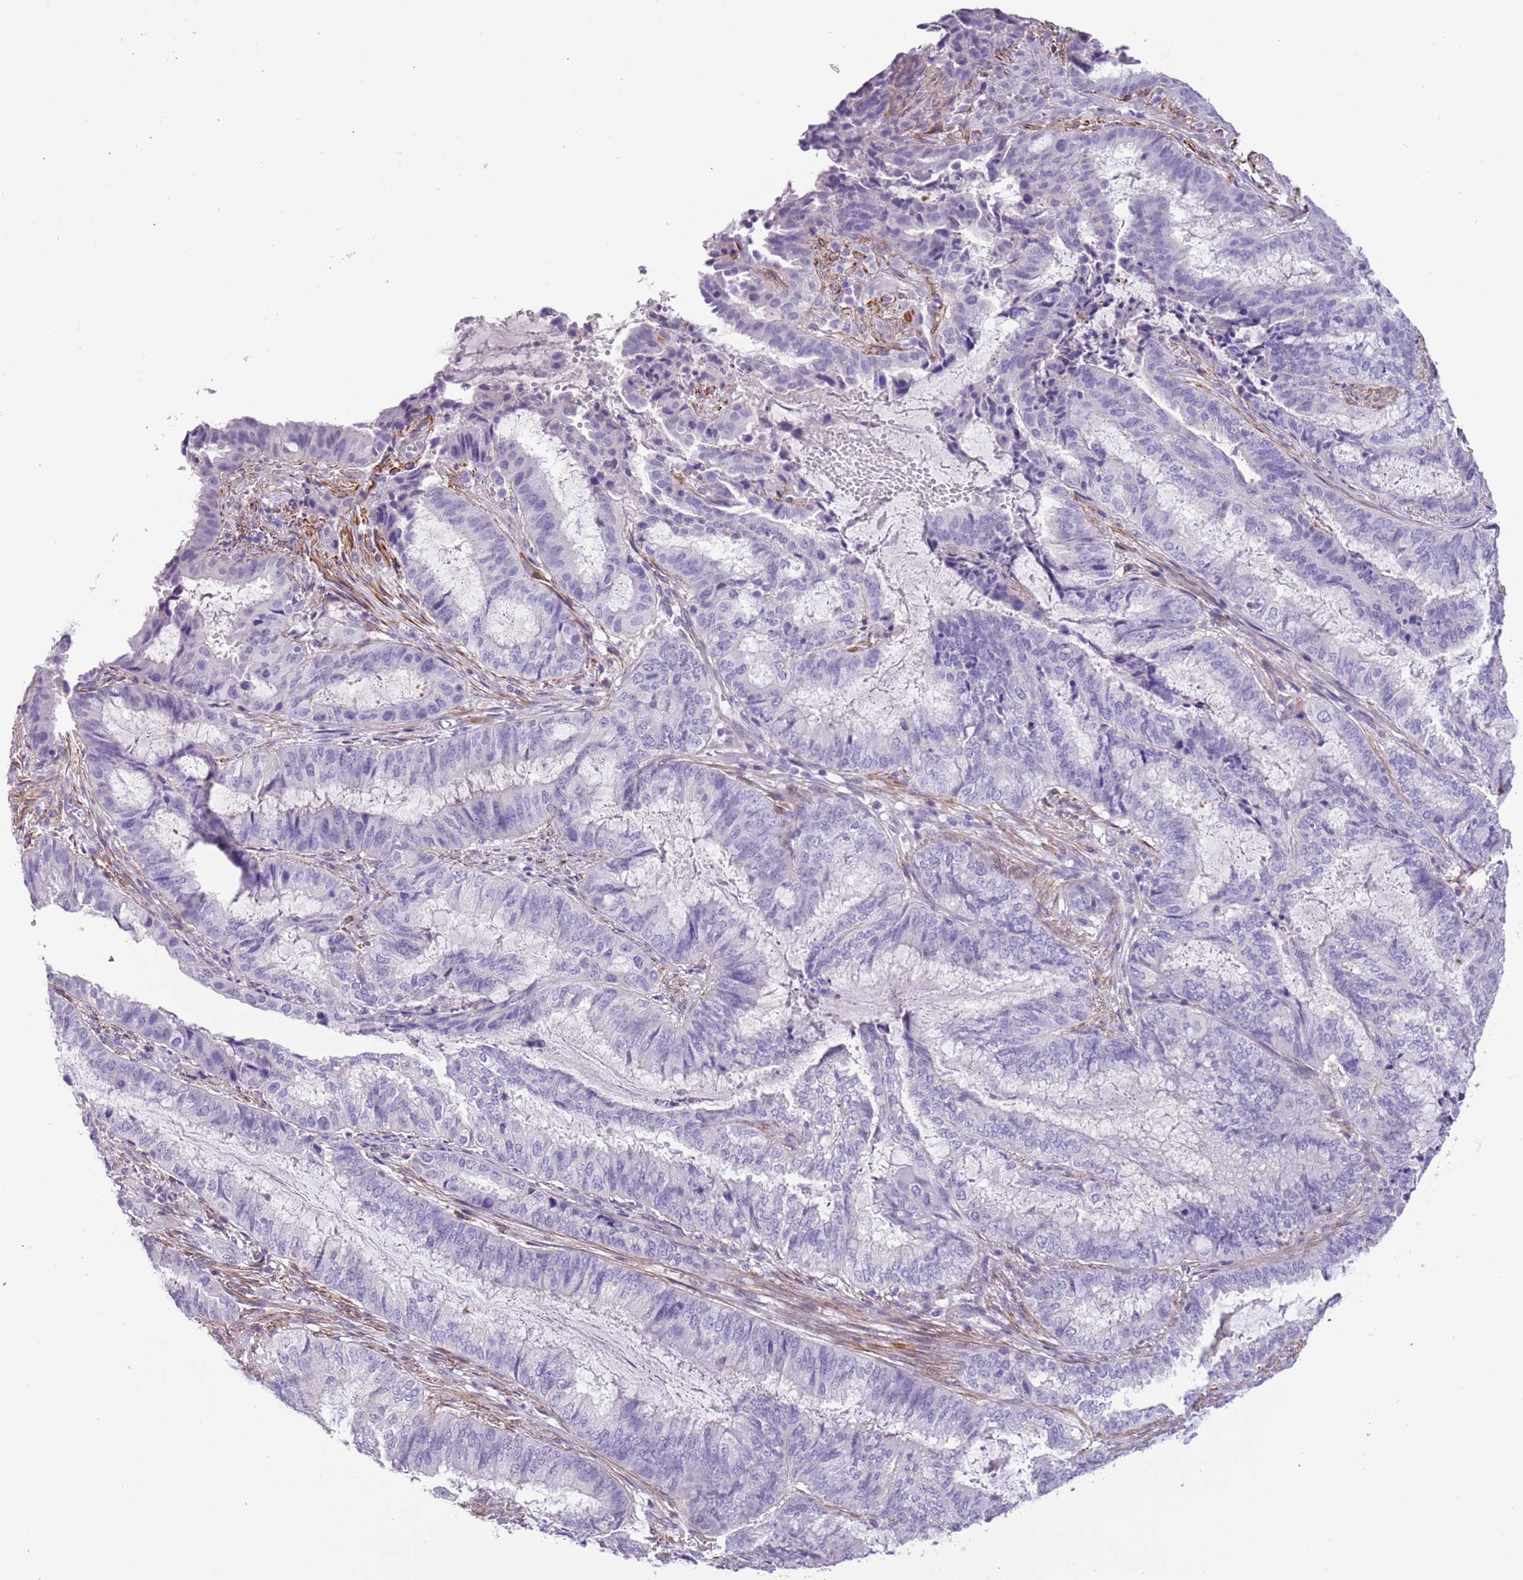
{"staining": {"intensity": "negative", "quantity": "none", "location": "none"}, "tissue": "endometrial cancer", "cell_type": "Tumor cells", "image_type": "cancer", "snomed": [{"axis": "morphology", "description": "Adenocarcinoma, NOS"}, {"axis": "topography", "description": "Endometrium"}], "caption": "High power microscopy histopathology image of an IHC photomicrograph of endometrial cancer (adenocarcinoma), revealing no significant expression in tumor cells.", "gene": "PCGF2", "patient": {"sex": "female", "age": 51}}